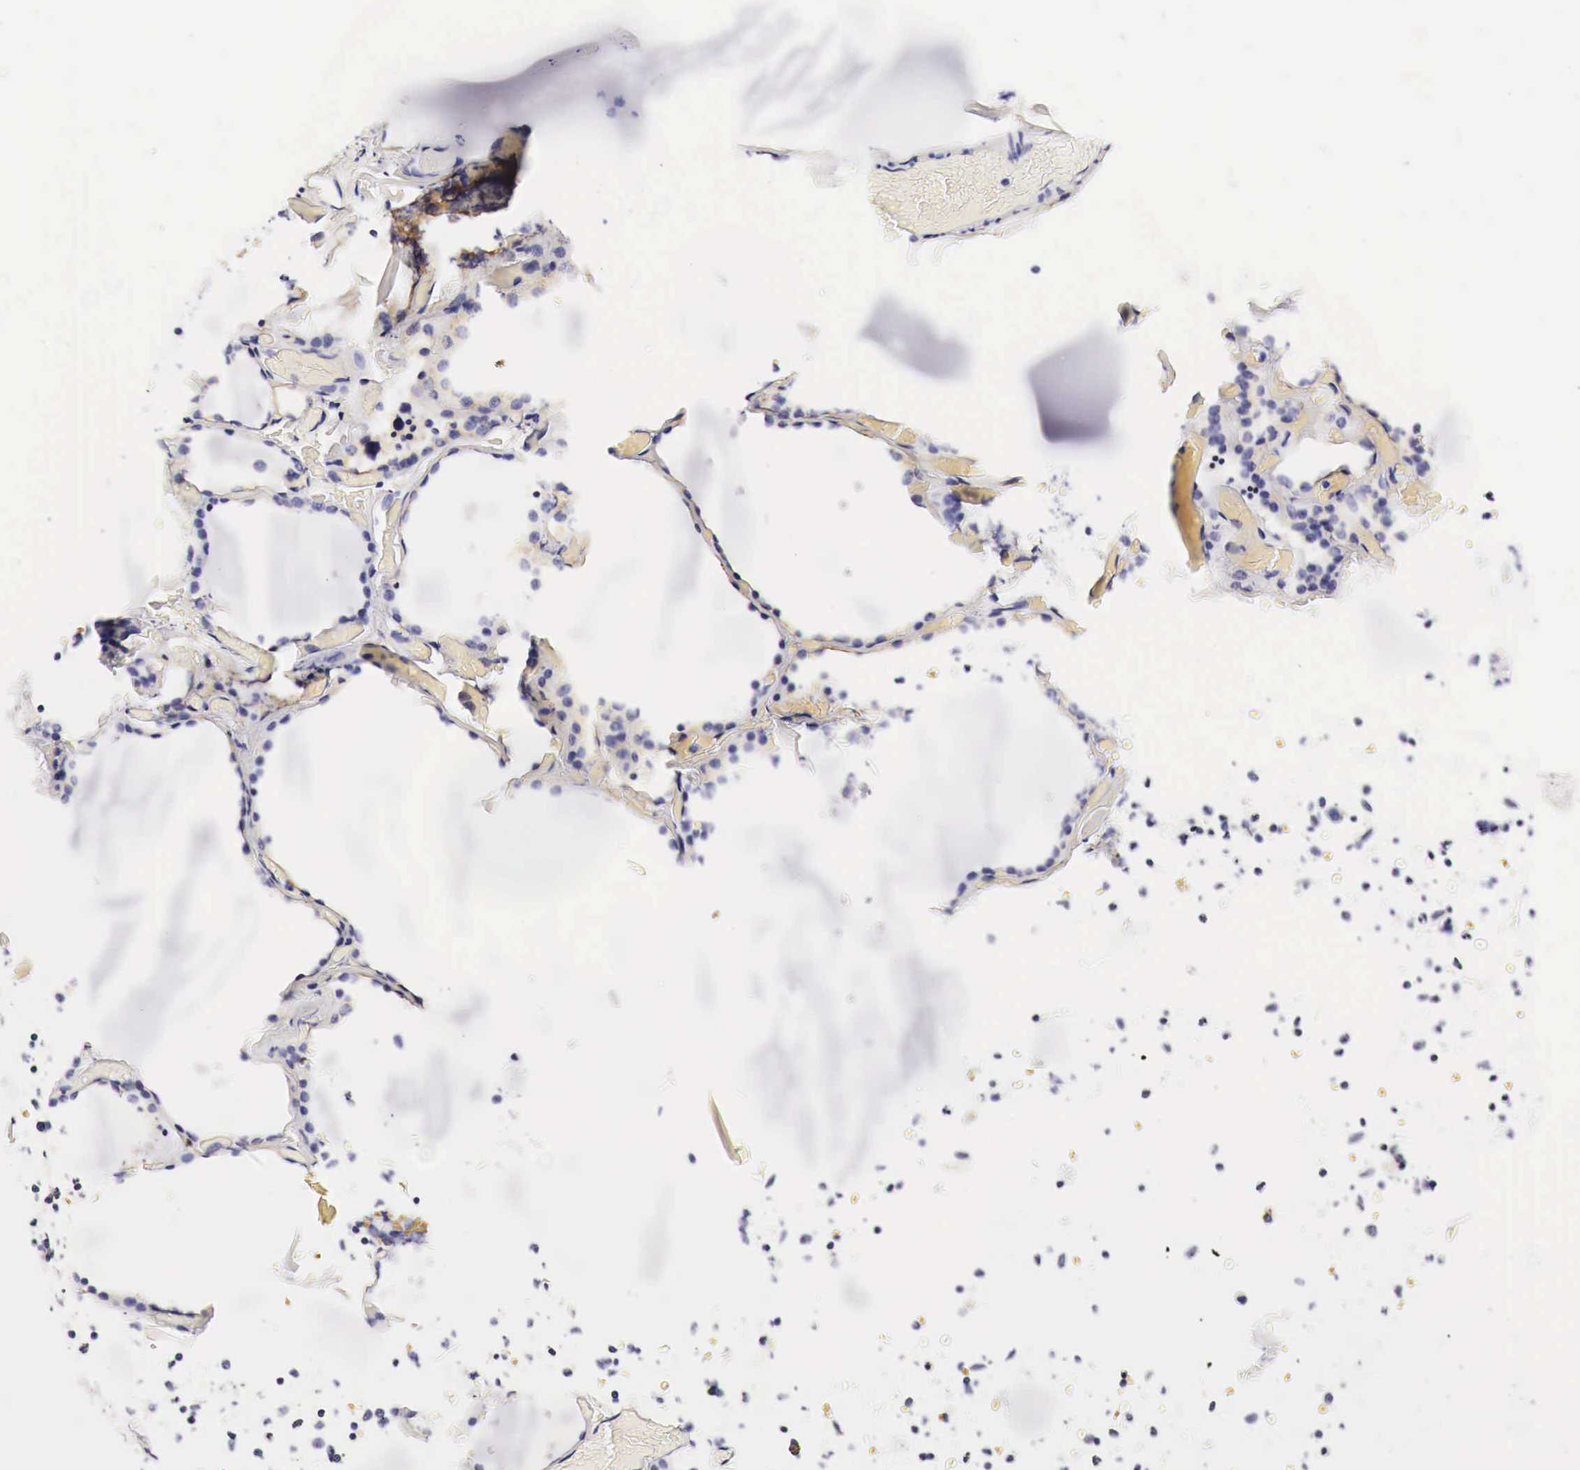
{"staining": {"intensity": "moderate", "quantity": "25%-75%", "location": "cytoplasmic/membranous"}, "tissue": "thyroid gland", "cell_type": "Glandular cells", "image_type": "normal", "snomed": [{"axis": "morphology", "description": "Normal tissue, NOS"}, {"axis": "topography", "description": "Thyroid gland"}], "caption": "High-power microscopy captured an immunohistochemistry image of unremarkable thyroid gland, revealing moderate cytoplasmic/membranous staining in approximately 25%-75% of glandular cells.", "gene": "EGFR", "patient": {"sex": "male", "age": 34}}